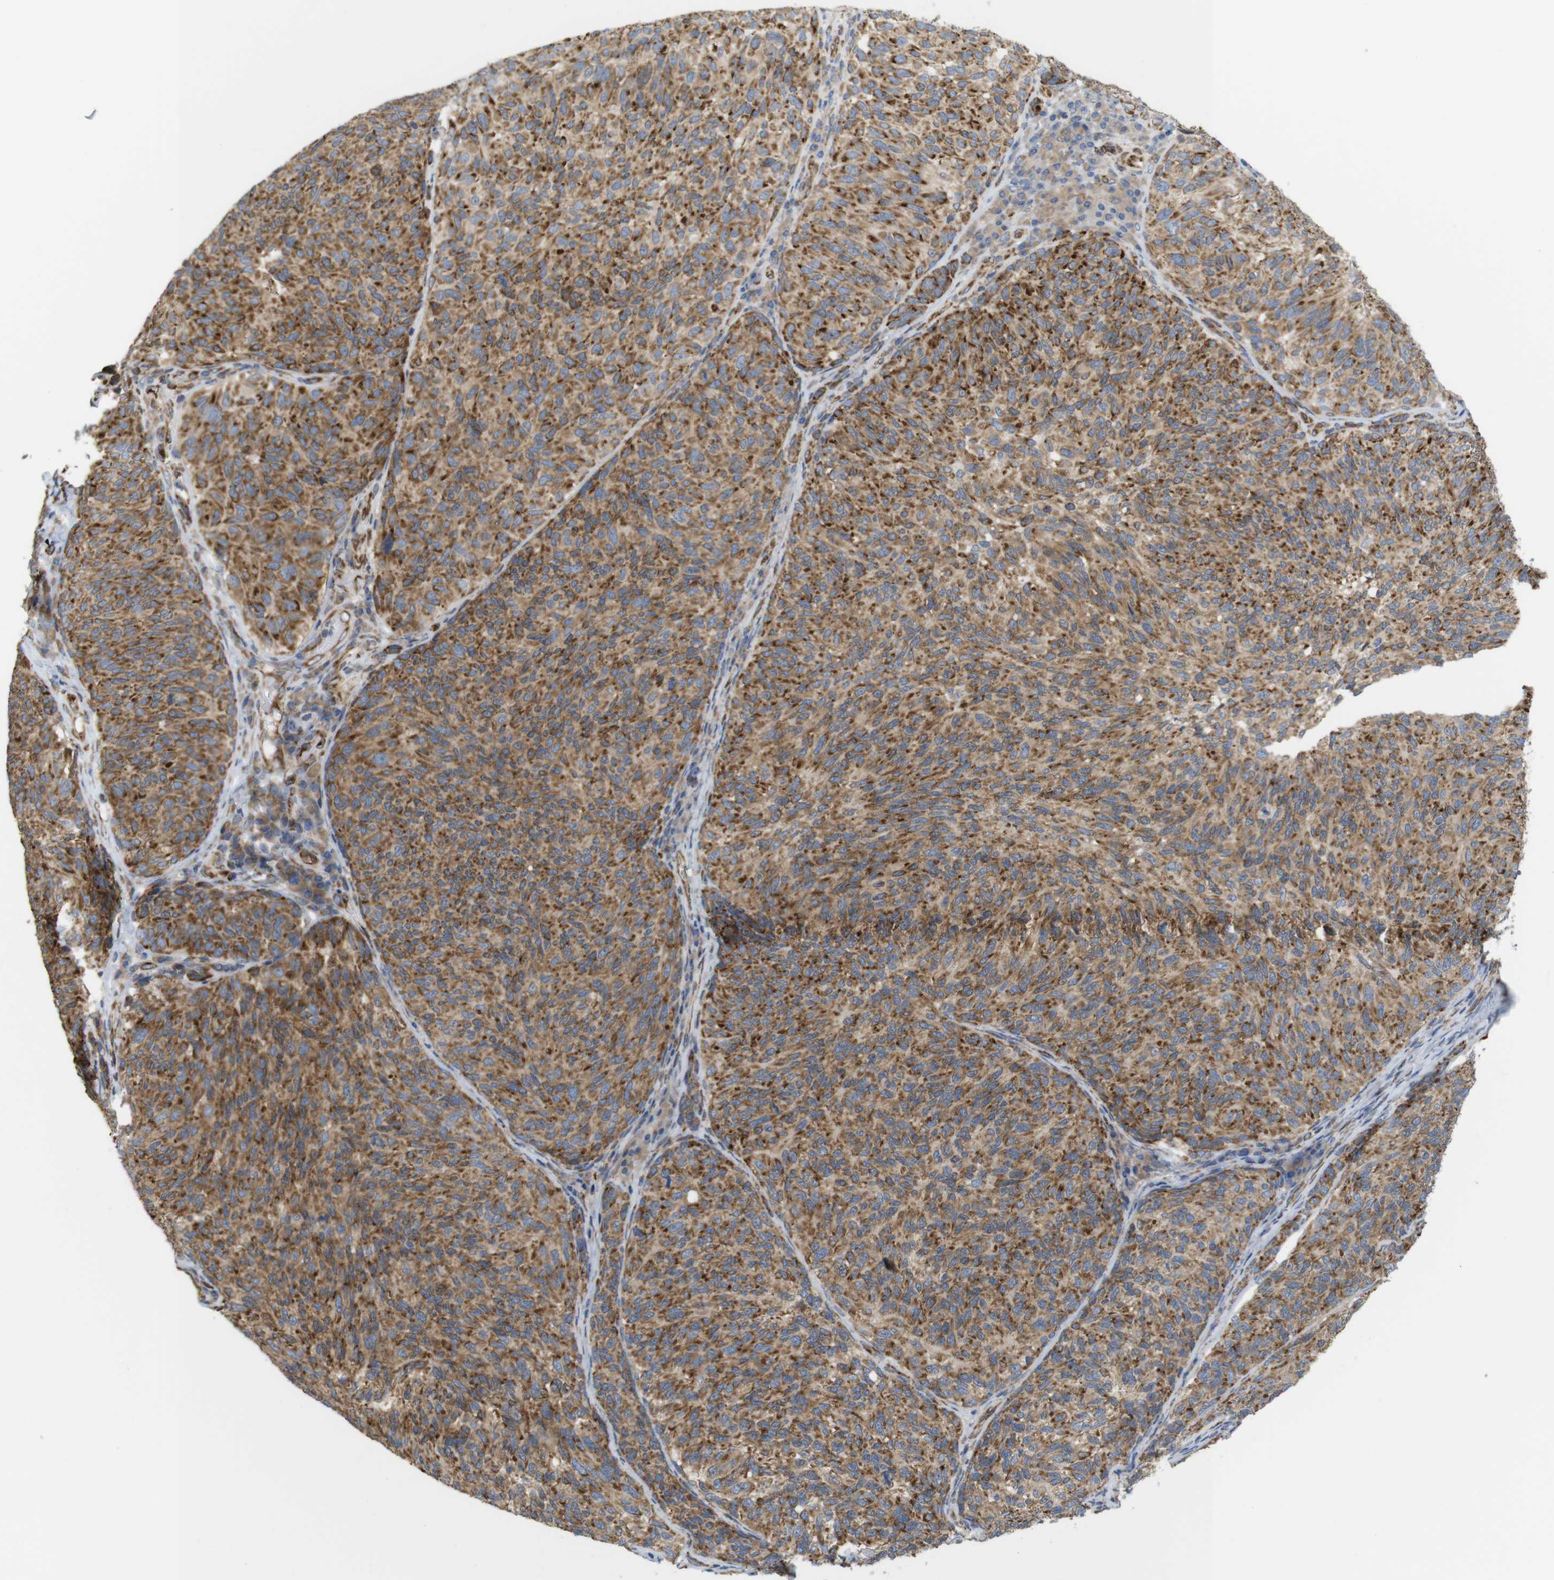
{"staining": {"intensity": "strong", "quantity": ">75%", "location": "cytoplasmic/membranous"}, "tissue": "melanoma", "cell_type": "Tumor cells", "image_type": "cancer", "snomed": [{"axis": "morphology", "description": "Malignant melanoma, NOS"}, {"axis": "topography", "description": "Skin"}], "caption": "There is high levels of strong cytoplasmic/membranous staining in tumor cells of melanoma, as demonstrated by immunohistochemical staining (brown color).", "gene": "PCNX2", "patient": {"sex": "female", "age": 73}}